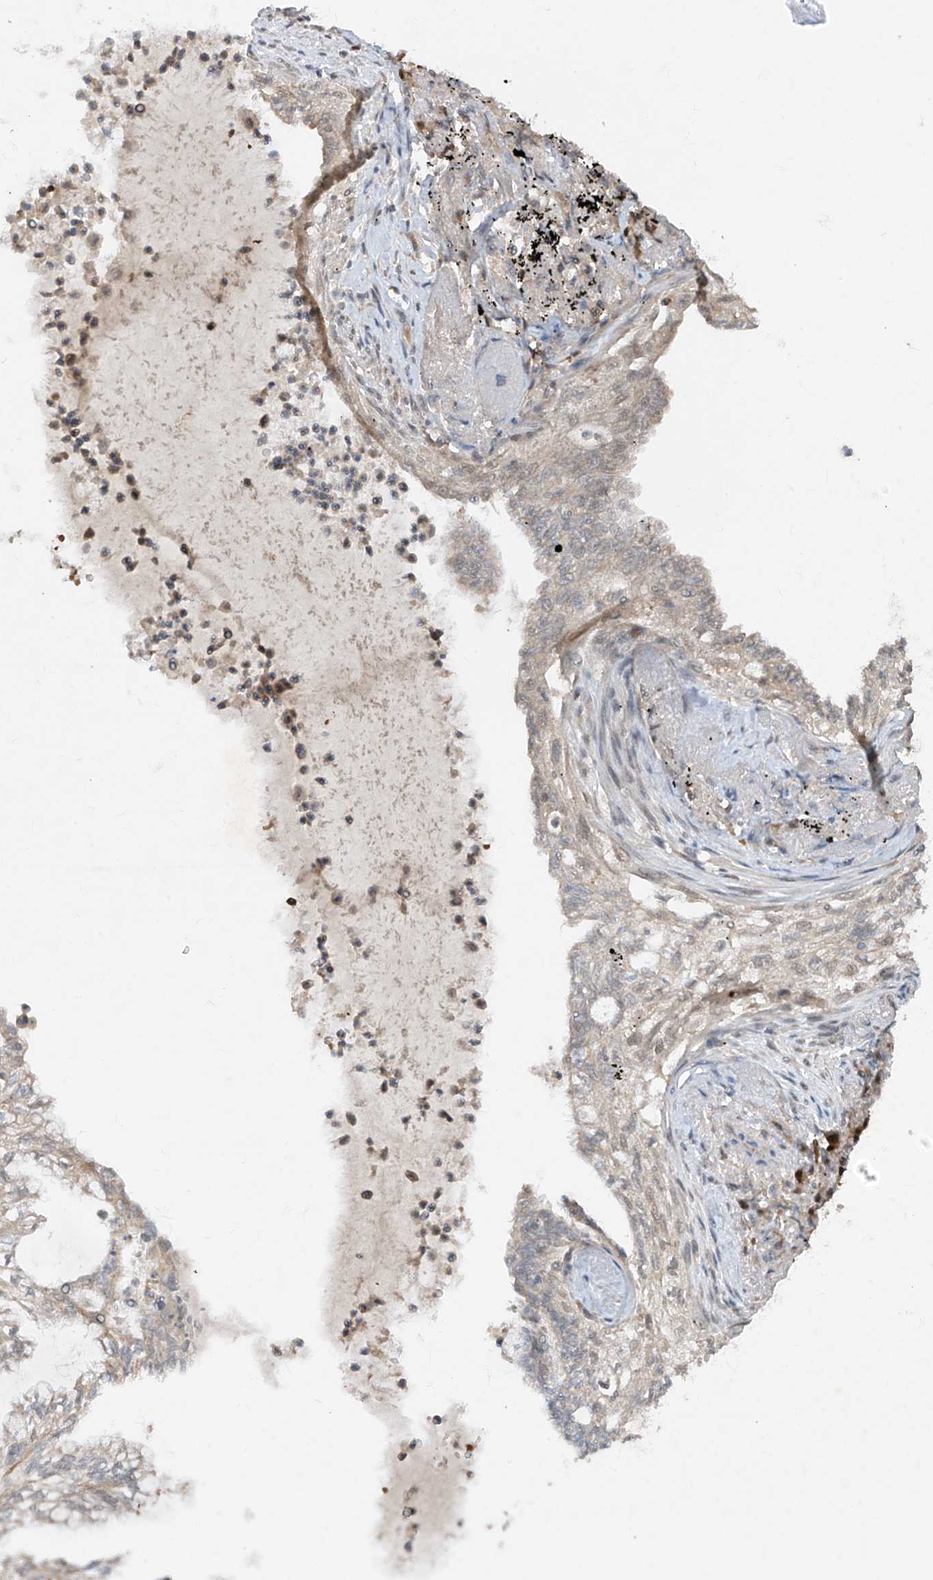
{"staining": {"intensity": "weak", "quantity": "<25%", "location": "cytoplasmic/membranous"}, "tissue": "lung cancer", "cell_type": "Tumor cells", "image_type": "cancer", "snomed": [{"axis": "morphology", "description": "Adenocarcinoma, NOS"}, {"axis": "topography", "description": "Lung"}], "caption": "A high-resolution micrograph shows immunohistochemistry (IHC) staining of lung cancer (adenocarcinoma), which demonstrates no significant positivity in tumor cells. Nuclei are stained in blue.", "gene": "ZNF358", "patient": {"sex": "female", "age": 70}}